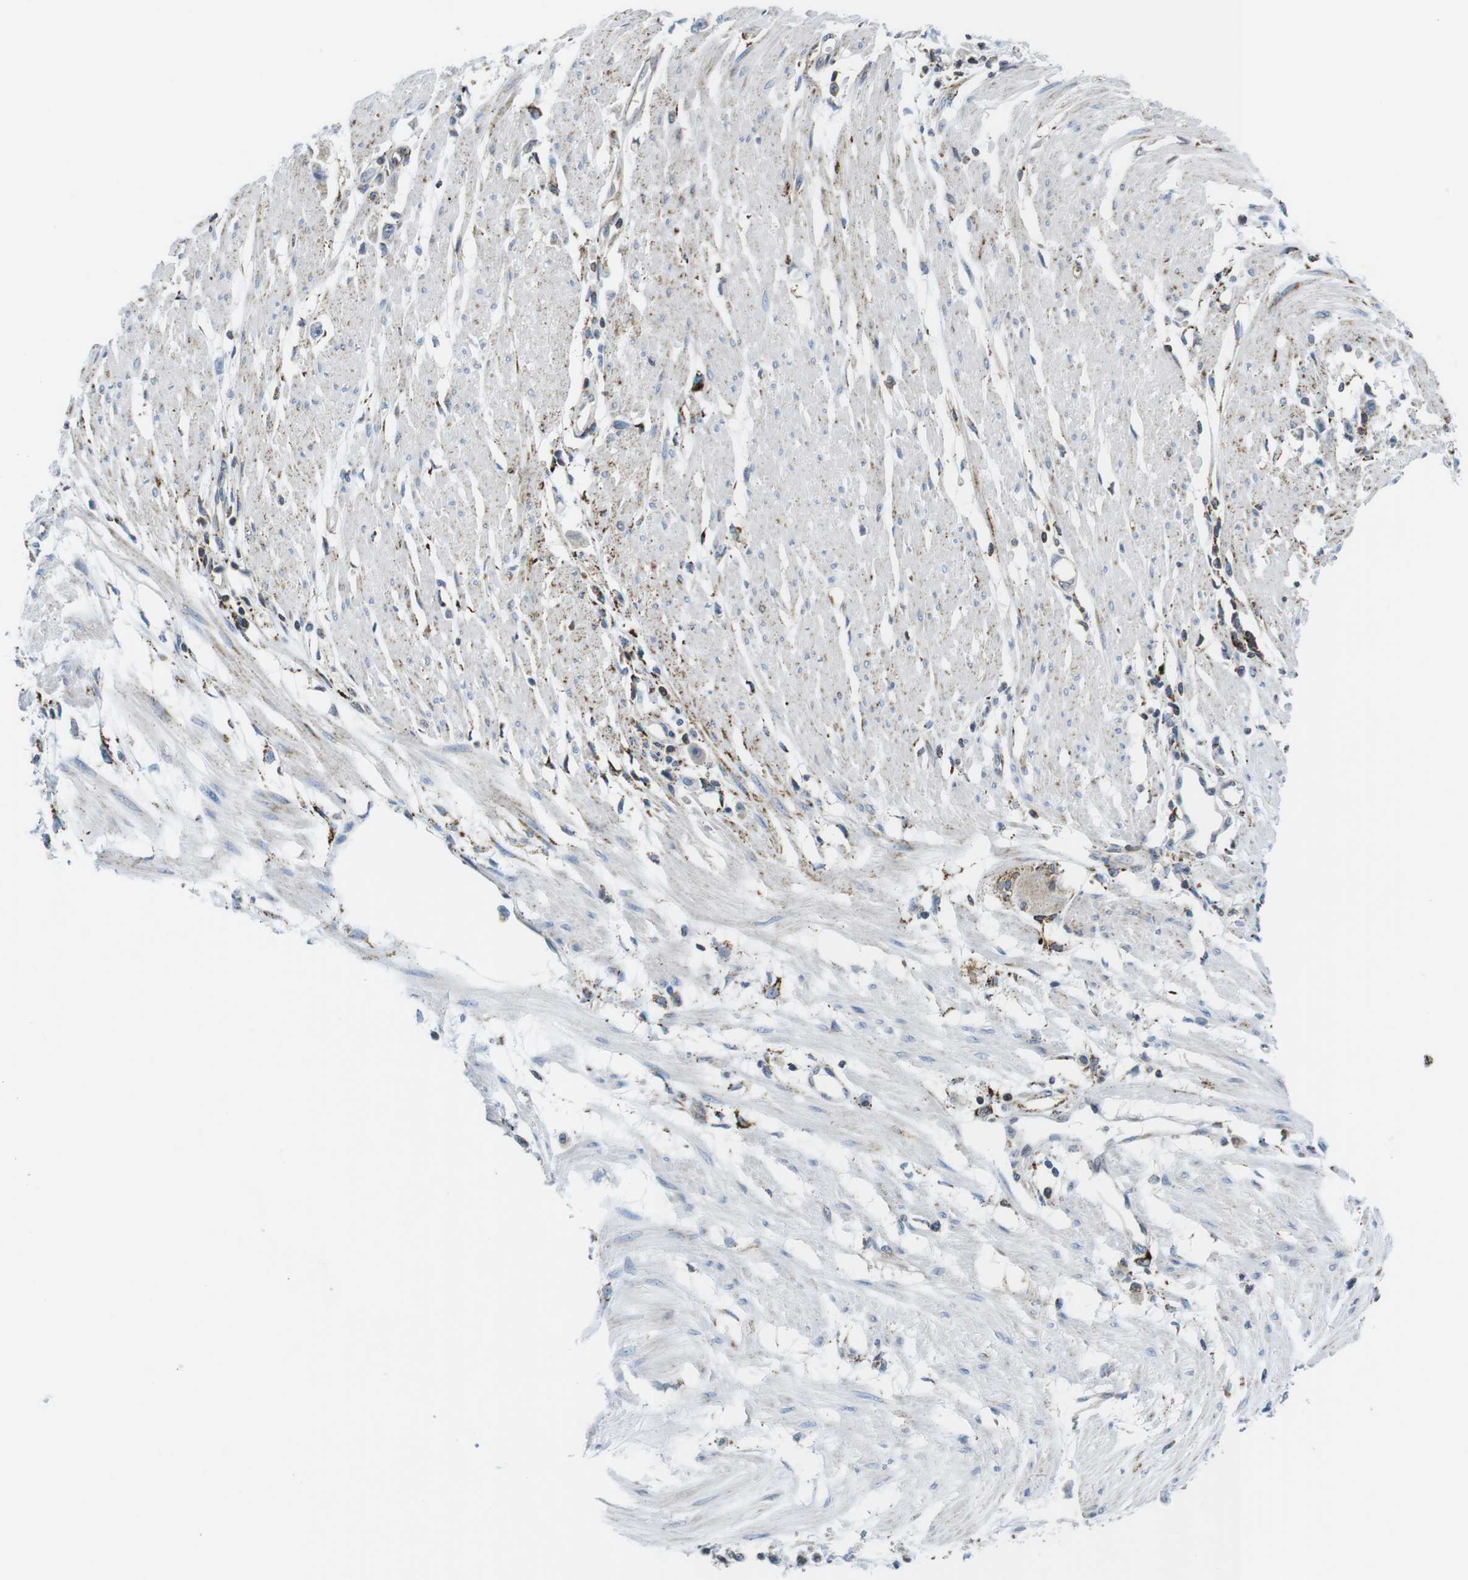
{"staining": {"intensity": "negative", "quantity": "none", "location": "none"}, "tissue": "stomach cancer", "cell_type": "Tumor cells", "image_type": "cancer", "snomed": [{"axis": "morphology", "description": "Adenocarcinoma, NOS"}, {"axis": "topography", "description": "Stomach"}], "caption": "Tumor cells show no significant protein positivity in adenocarcinoma (stomach). The staining is performed using DAB brown chromogen with nuclei counter-stained in using hematoxylin.", "gene": "KCNE3", "patient": {"sex": "female", "age": 59}}